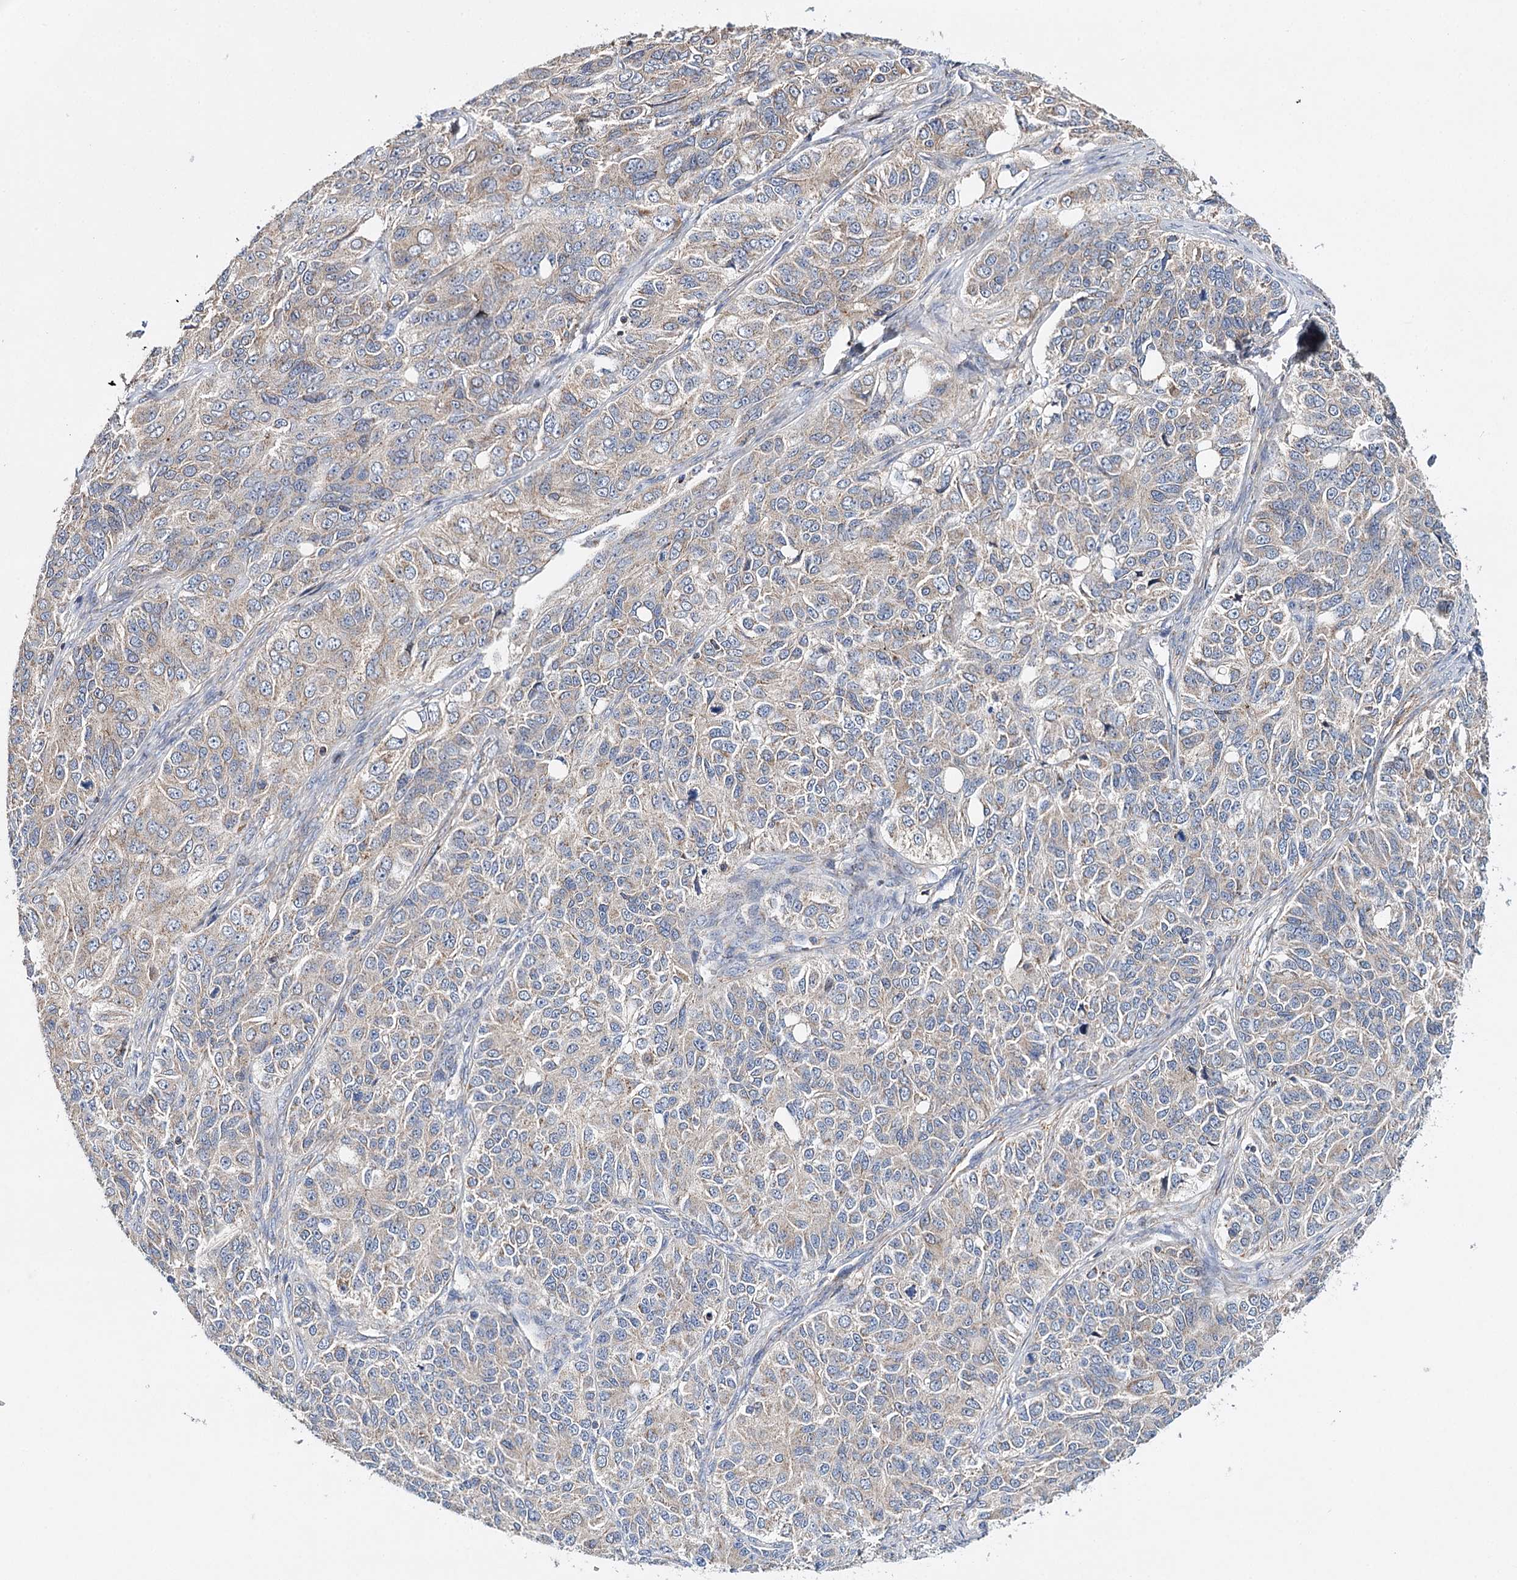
{"staining": {"intensity": "weak", "quantity": "<25%", "location": "cytoplasmic/membranous"}, "tissue": "ovarian cancer", "cell_type": "Tumor cells", "image_type": "cancer", "snomed": [{"axis": "morphology", "description": "Carcinoma, endometroid"}, {"axis": "topography", "description": "Ovary"}], "caption": "High magnification brightfield microscopy of ovarian cancer (endometroid carcinoma) stained with DAB (brown) and counterstained with hematoxylin (blue): tumor cells show no significant positivity.", "gene": "CFAP46", "patient": {"sex": "female", "age": 51}}